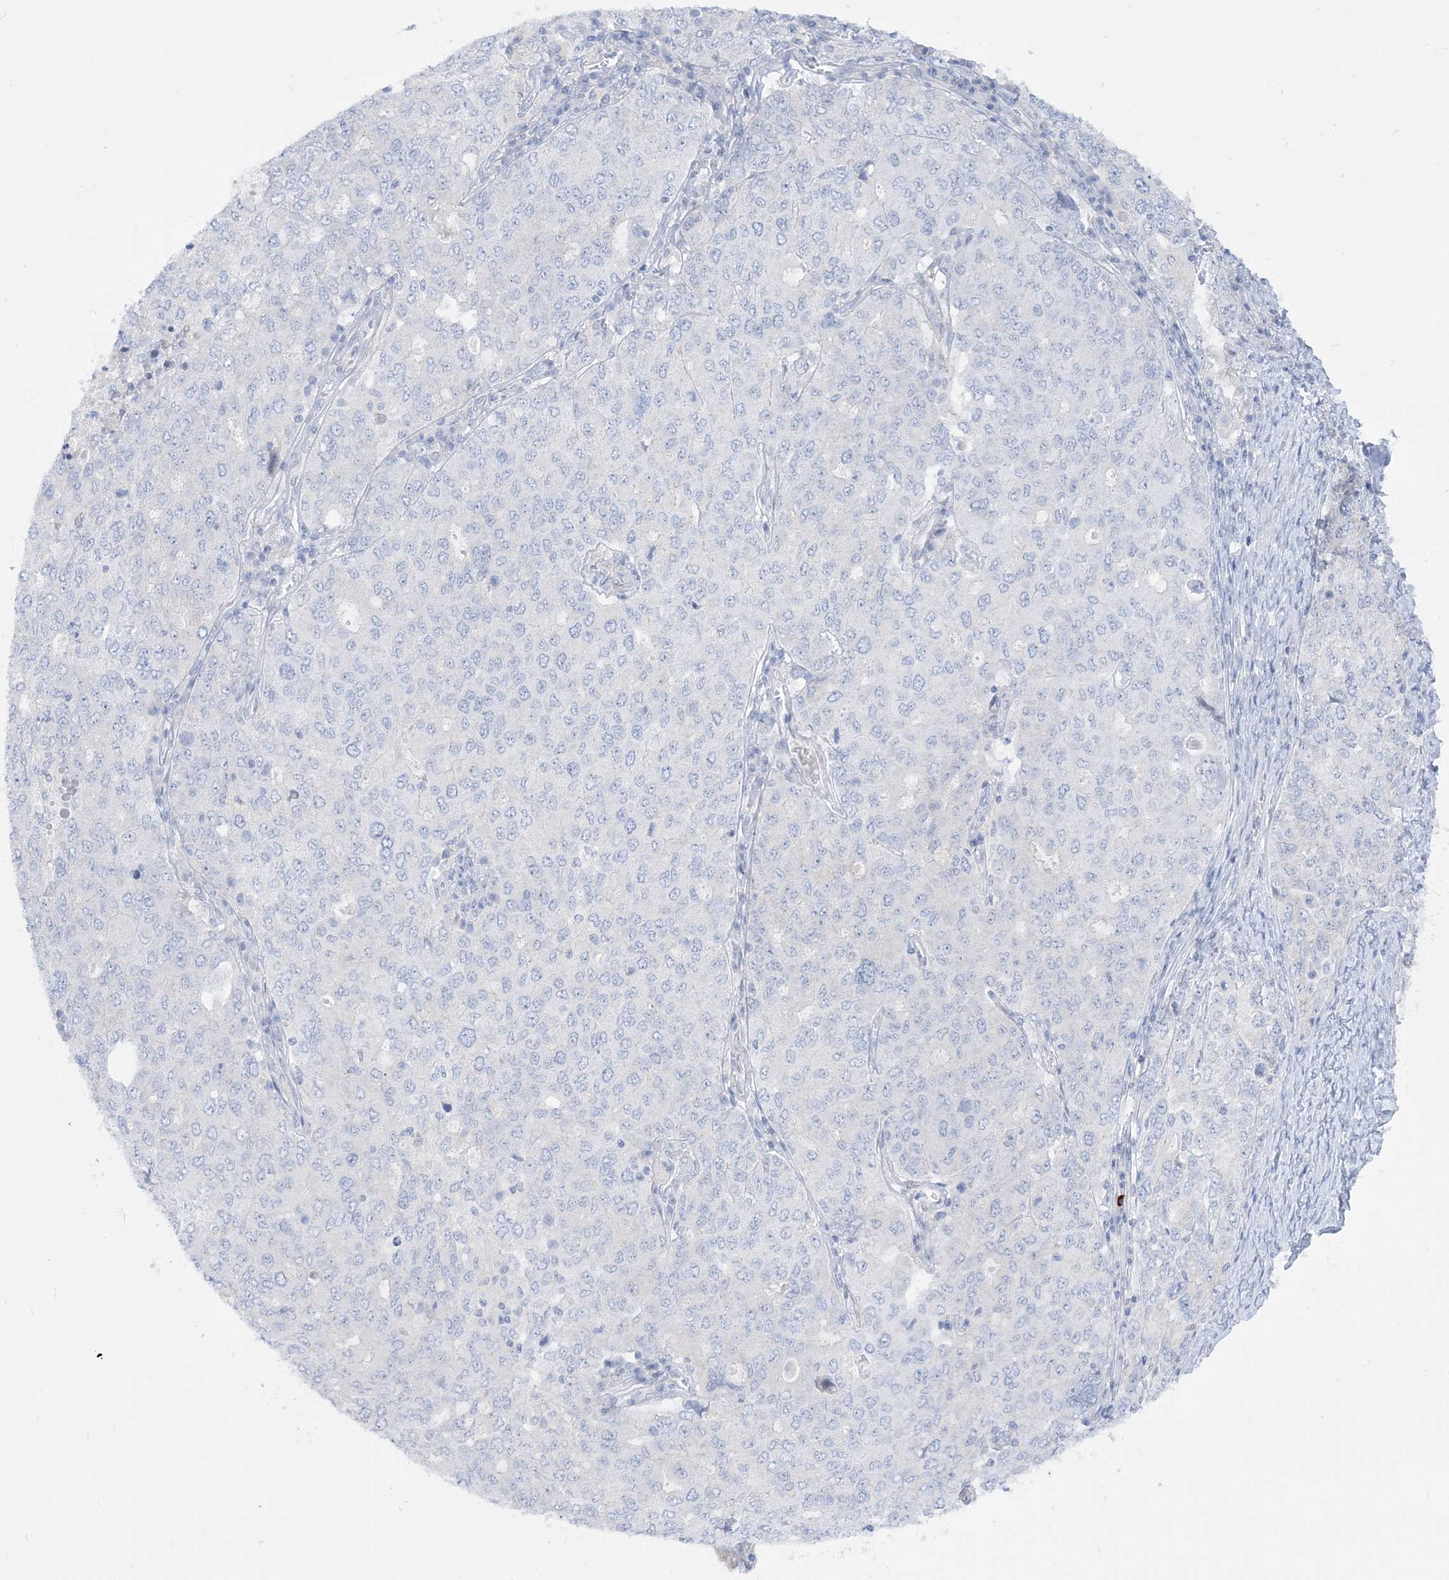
{"staining": {"intensity": "negative", "quantity": "none", "location": "none"}, "tissue": "ovarian cancer", "cell_type": "Tumor cells", "image_type": "cancer", "snomed": [{"axis": "morphology", "description": "Carcinoma, endometroid"}, {"axis": "topography", "description": "Ovary"}], "caption": "This is a photomicrograph of immunohistochemistry (IHC) staining of ovarian endometroid carcinoma, which shows no staining in tumor cells.", "gene": "MARS2", "patient": {"sex": "female", "age": 62}}